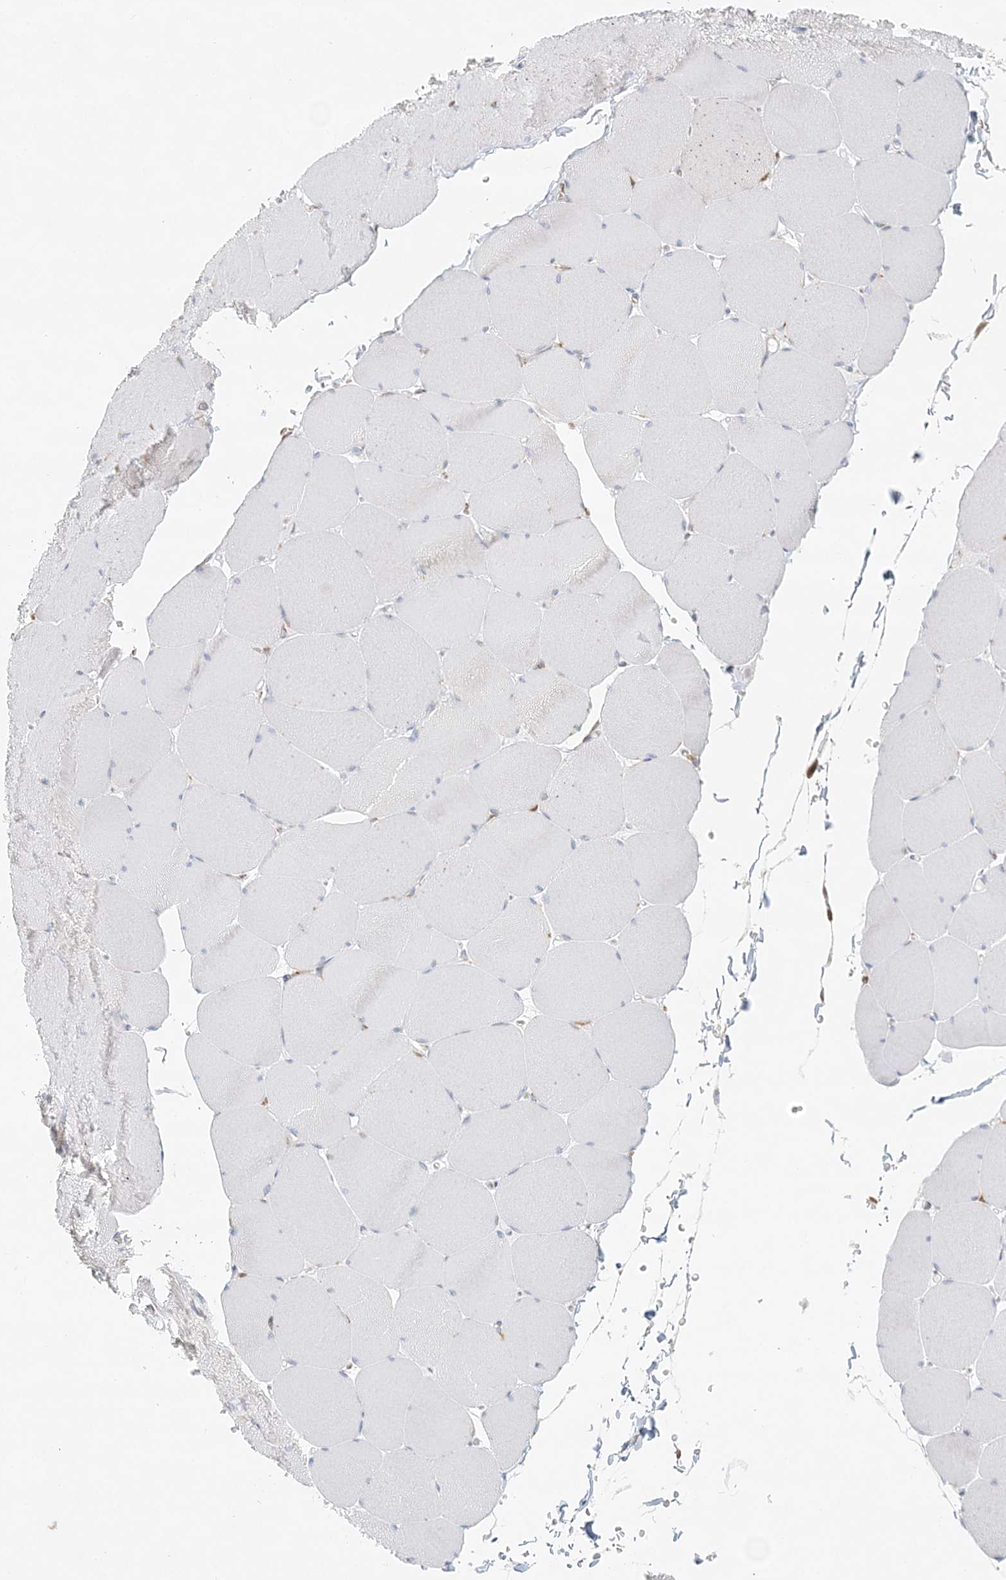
{"staining": {"intensity": "negative", "quantity": "none", "location": "none"}, "tissue": "skeletal muscle", "cell_type": "Myocytes", "image_type": "normal", "snomed": [{"axis": "morphology", "description": "Normal tissue, NOS"}, {"axis": "topography", "description": "Skeletal muscle"}, {"axis": "topography", "description": "Head-Neck"}], "caption": "This is a micrograph of immunohistochemistry staining of normal skeletal muscle, which shows no expression in myocytes.", "gene": "STK11IP", "patient": {"sex": "male", "age": 66}}